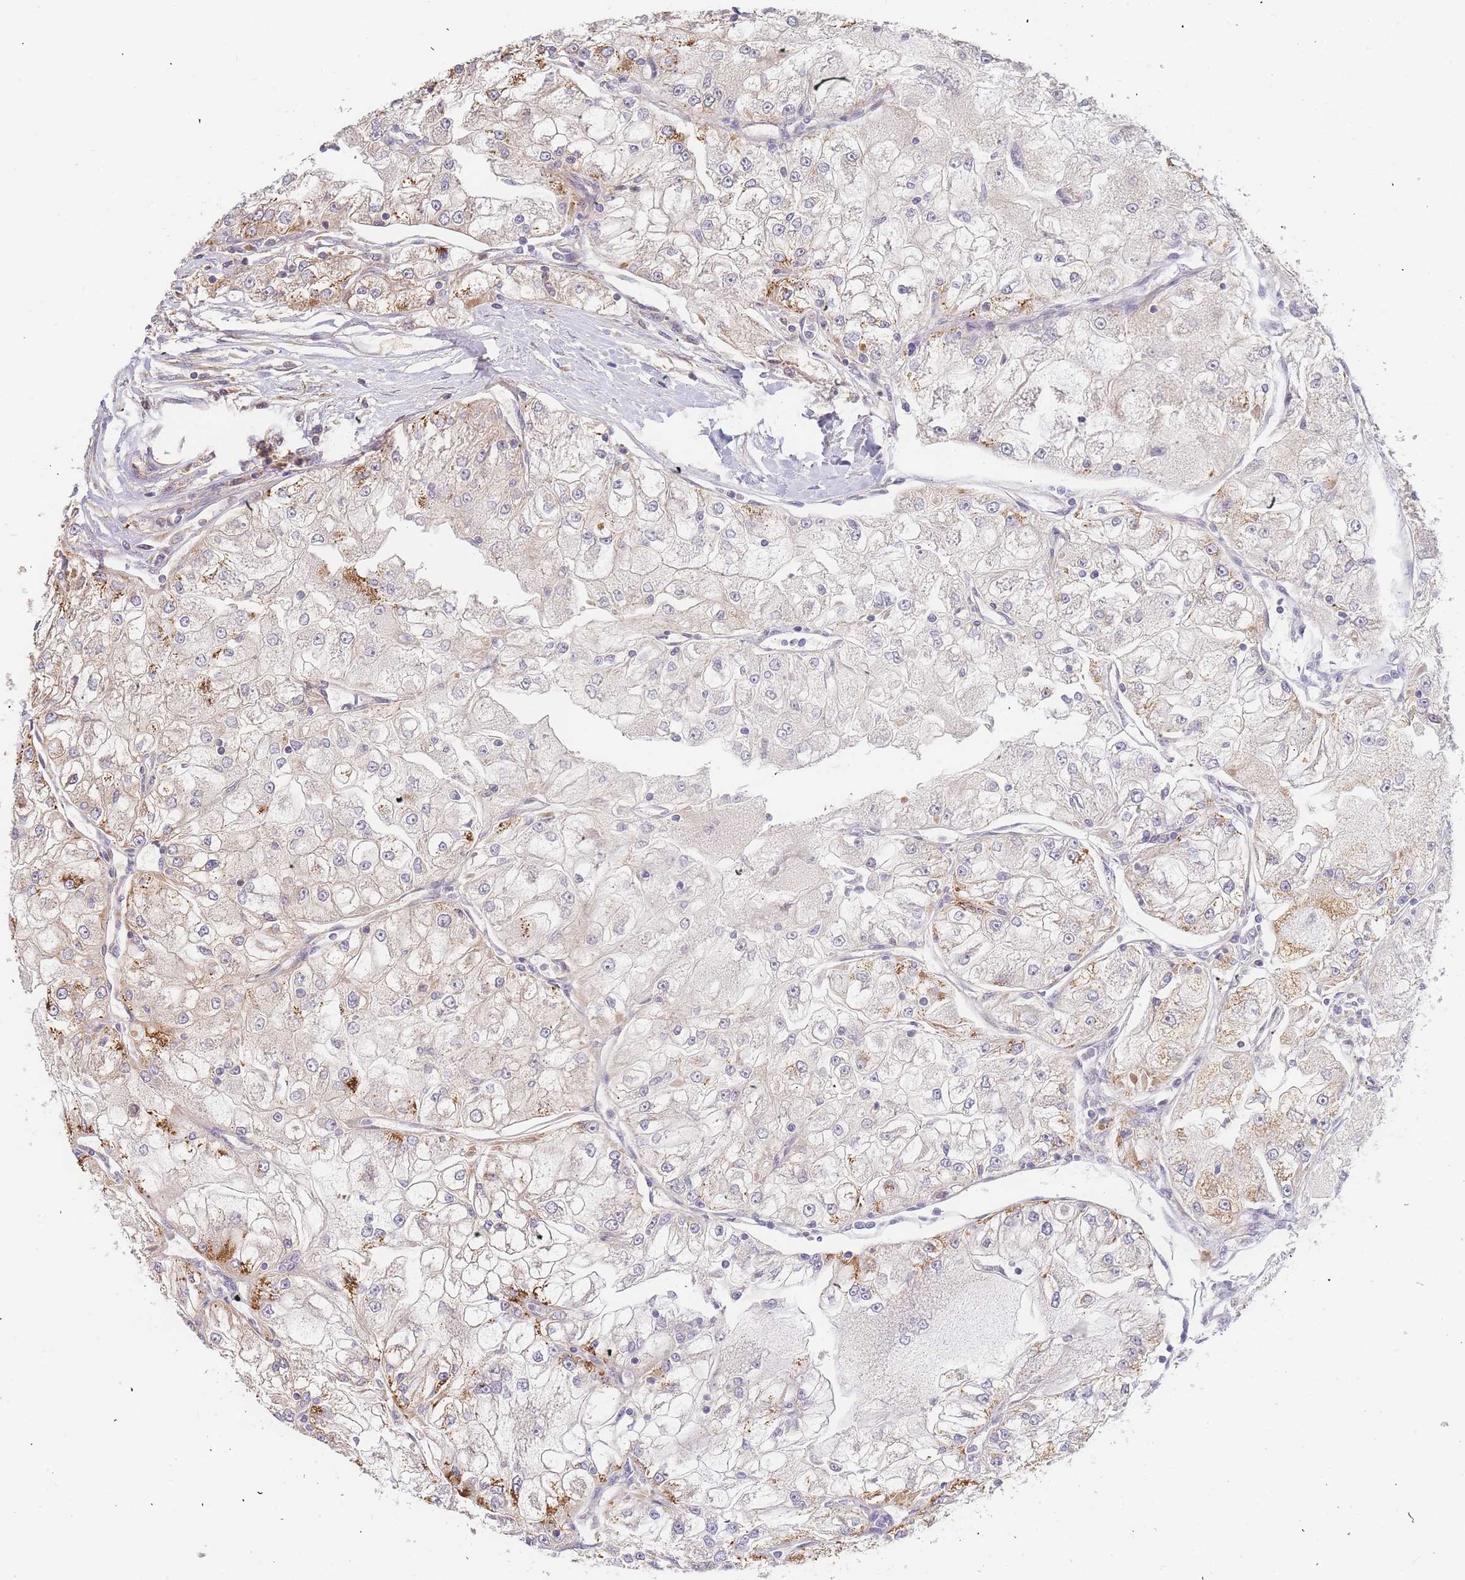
{"staining": {"intensity": "weak", "quantity": "25%-75%", "location": "cytoplasmic/membranous"}, "tissue": "renal cancer", "cell_type": "Tumor cells", "image_type": "cancer", "snomed": [{"axis": "morphology", "description": "Adenocarcinoma, NOS"}, {"axis": "topography", "description": "Kidney"}], "caption": "Renal adenocarcinoma stained with DAB (3,3'-diaminobenzidine) immunohistochemistry (IHC) exhibits low levels of weak cytoplasmic/membranous positivity in approximately 25%-75% of tumor cells. The protein is shown in brown color, while the nuclei are stained blue.", "gene": "ADCY9", "patient": {"sex": "female", "age": 72}}